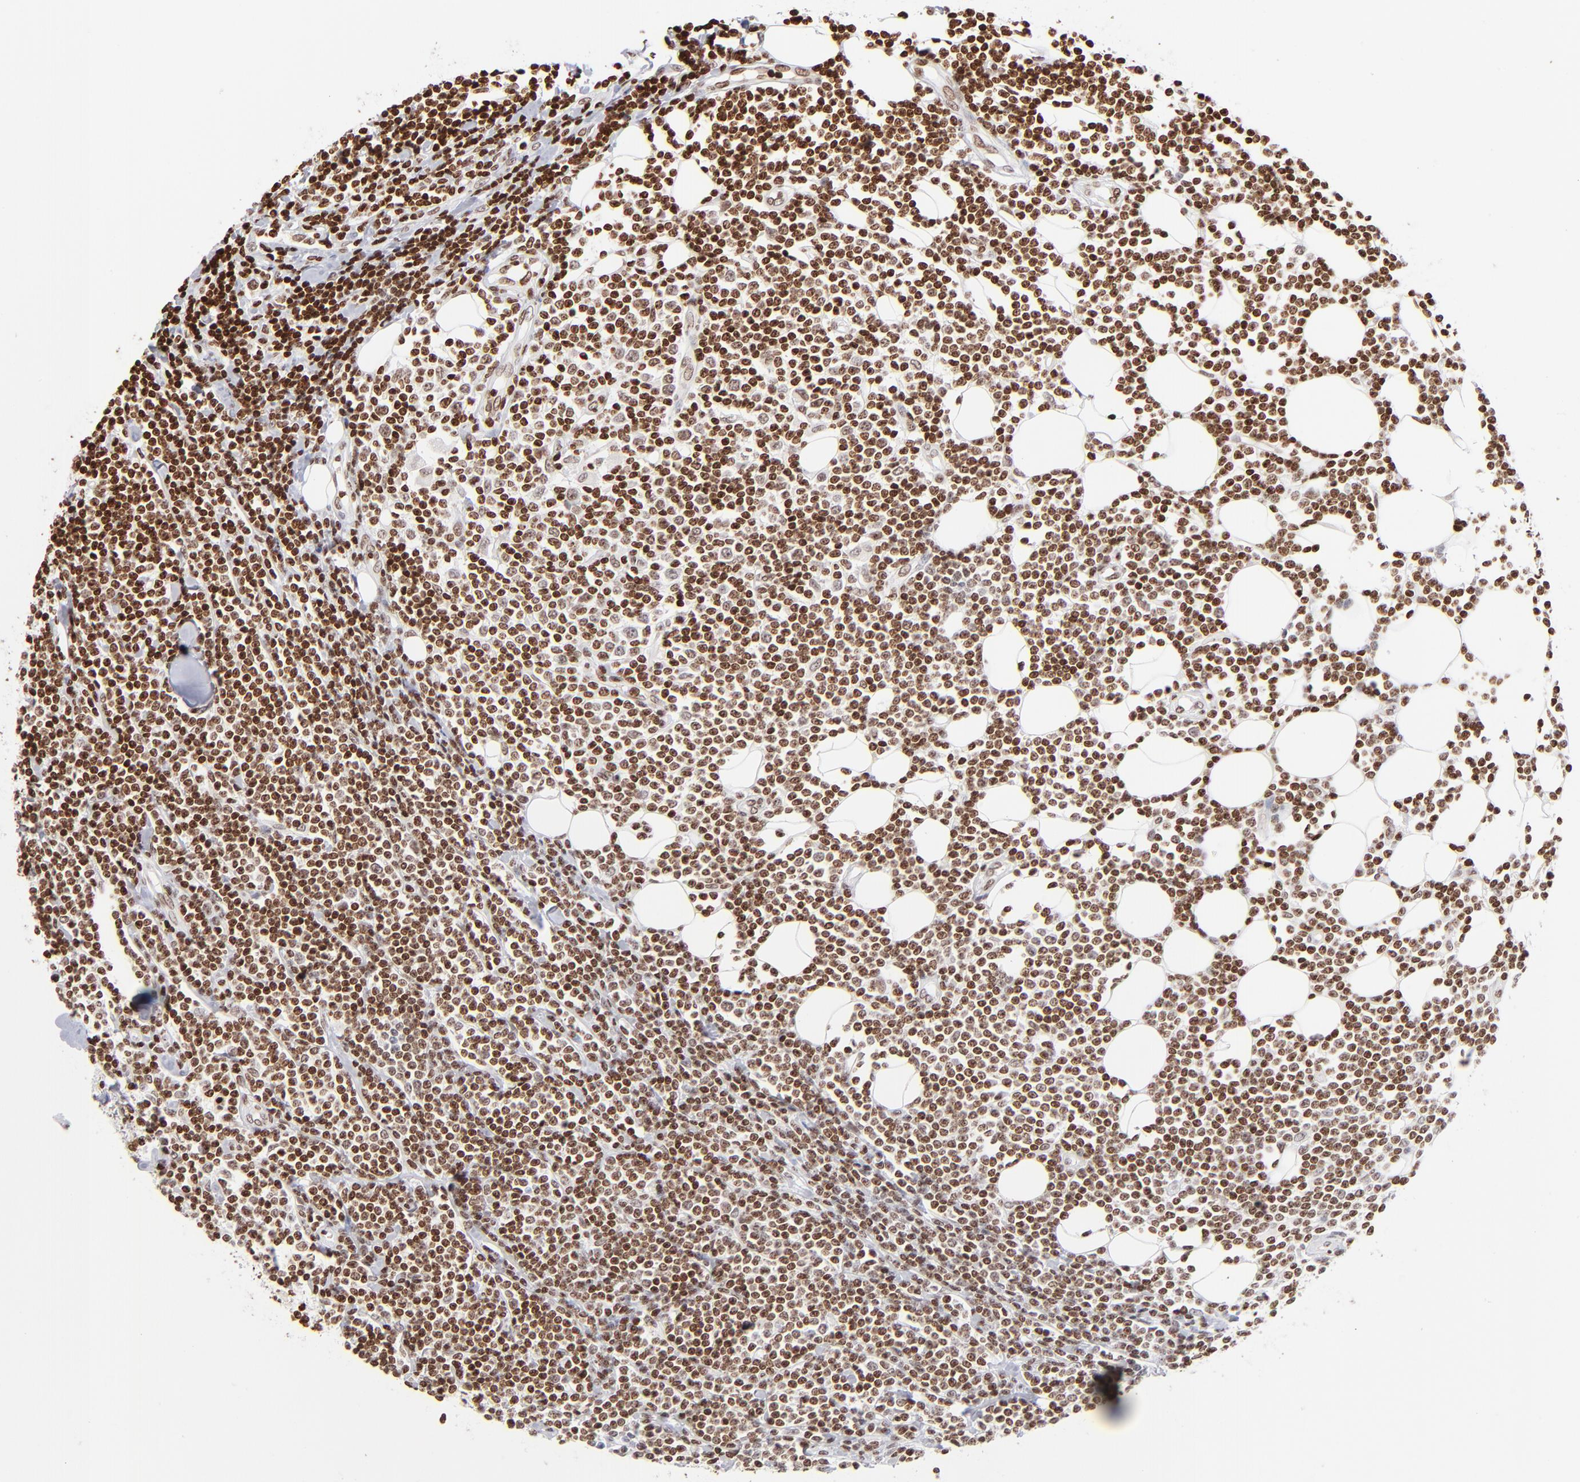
{"staining": {"intensity": "strong", "quantity": ">75%", "location": "nuclear"}, "tissue": "lymphoma", "cell_type": "Tumor cells", "image_type": "cancer", "snomed": [{"axis": "morphology", "description": "Malignant lymphoma, non-Hodgkin's type, Low grade"}, {"axis": "topography", "description": "Soft tissue"}], "caption": "Immunohistochemistry of human lymphoma displays high levels of strong nuclear positivity in about >75% of tumor cells.", "gene": "RTL4", "patient": {"sex": "male", "age": 92}}